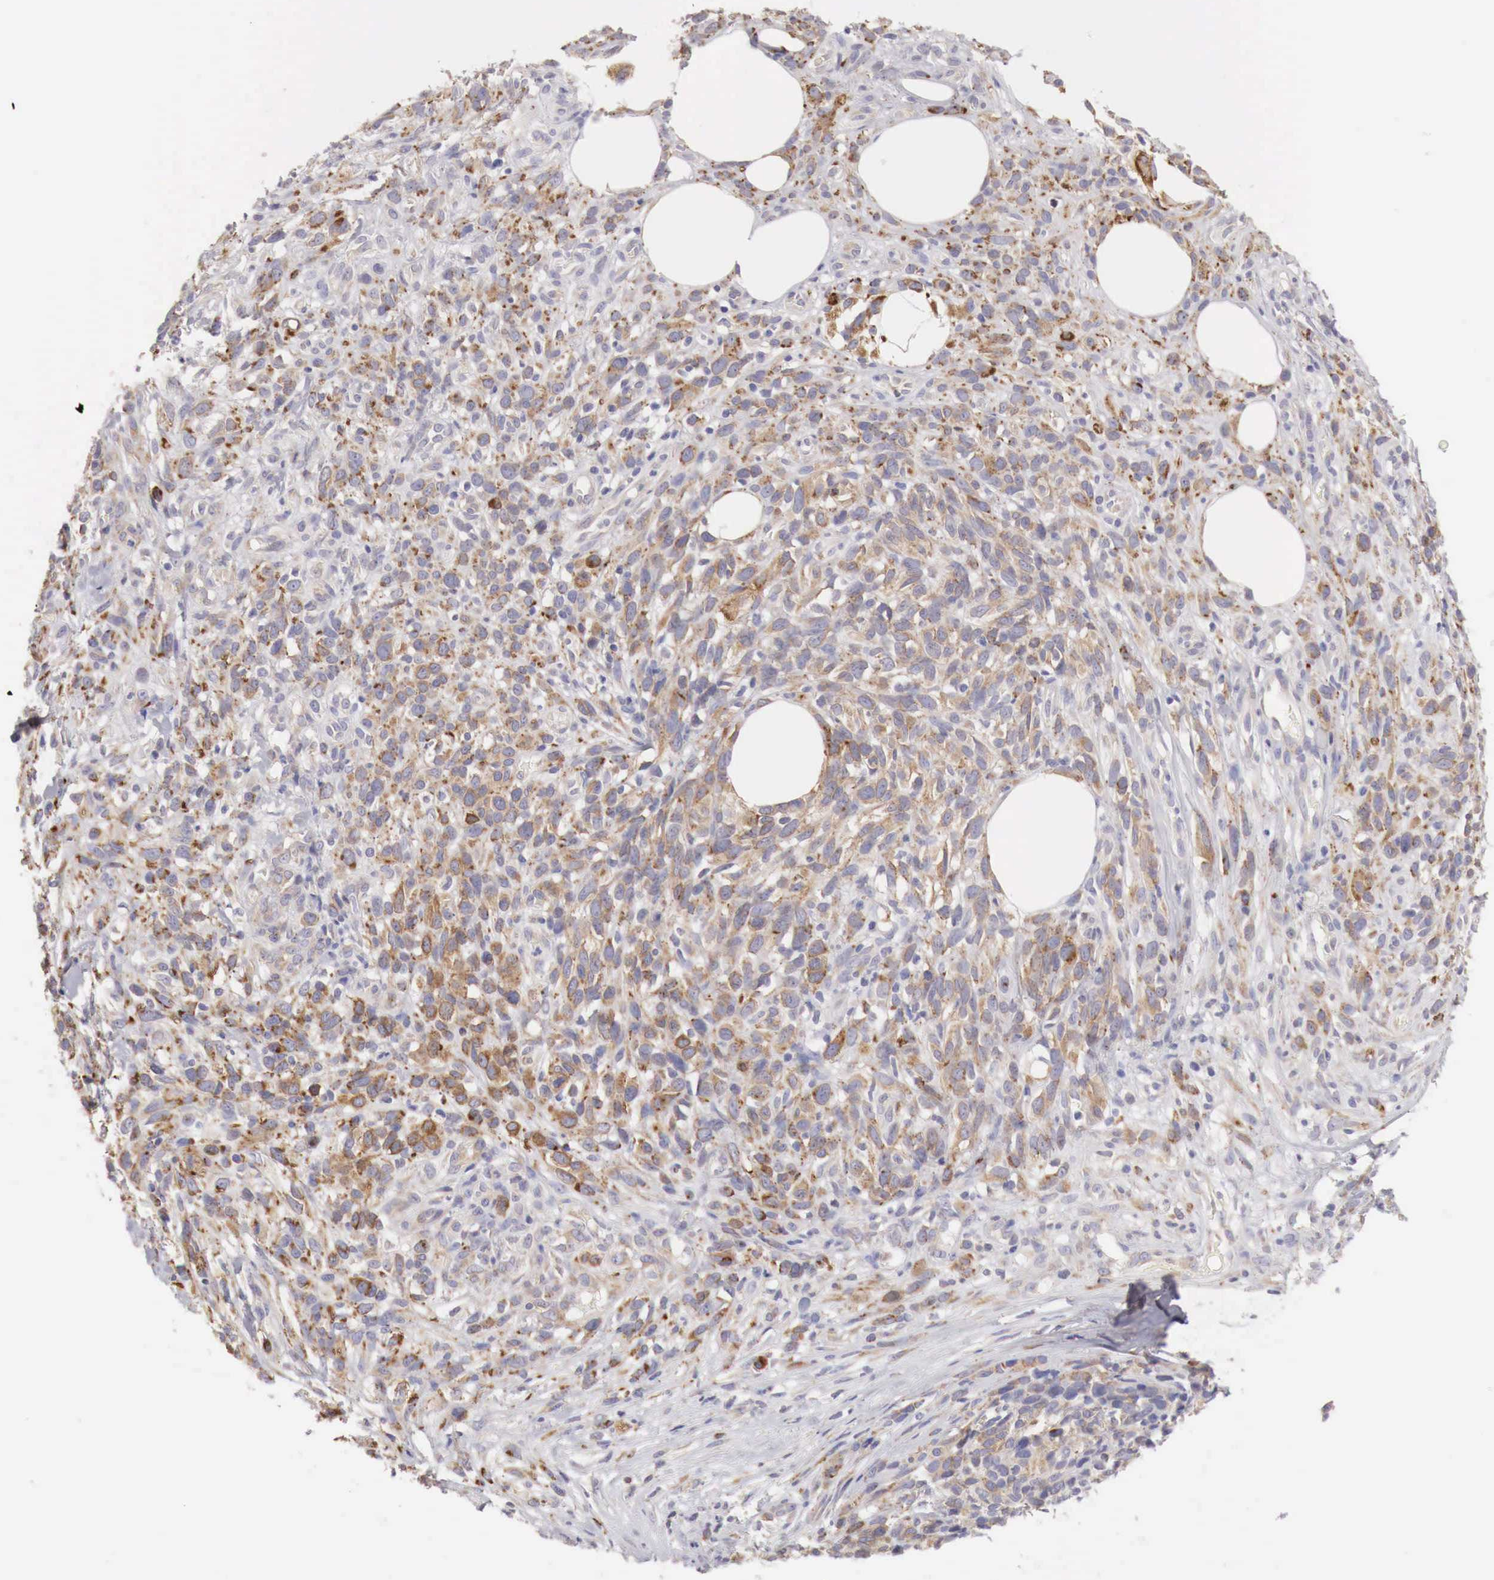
{"staining": {"intensity": "moderate", "quantity": ">75%", "location": "cytoplasmic/membranous"}, "tissue": "melanoma", "cell_type": "Tumor cells", "image_type": "cancer", "snomed": [{"axis": "morphology", "description": "Malignant melanoma, NOS"}, {"axis": "topography", "description": "Skin"}], "caption": "Malignant melanoma stained with a protein marker displays moderate staining in tumor cells.", "gene": "NSDHL", "patient": {"sex": "female", "age": 85}}